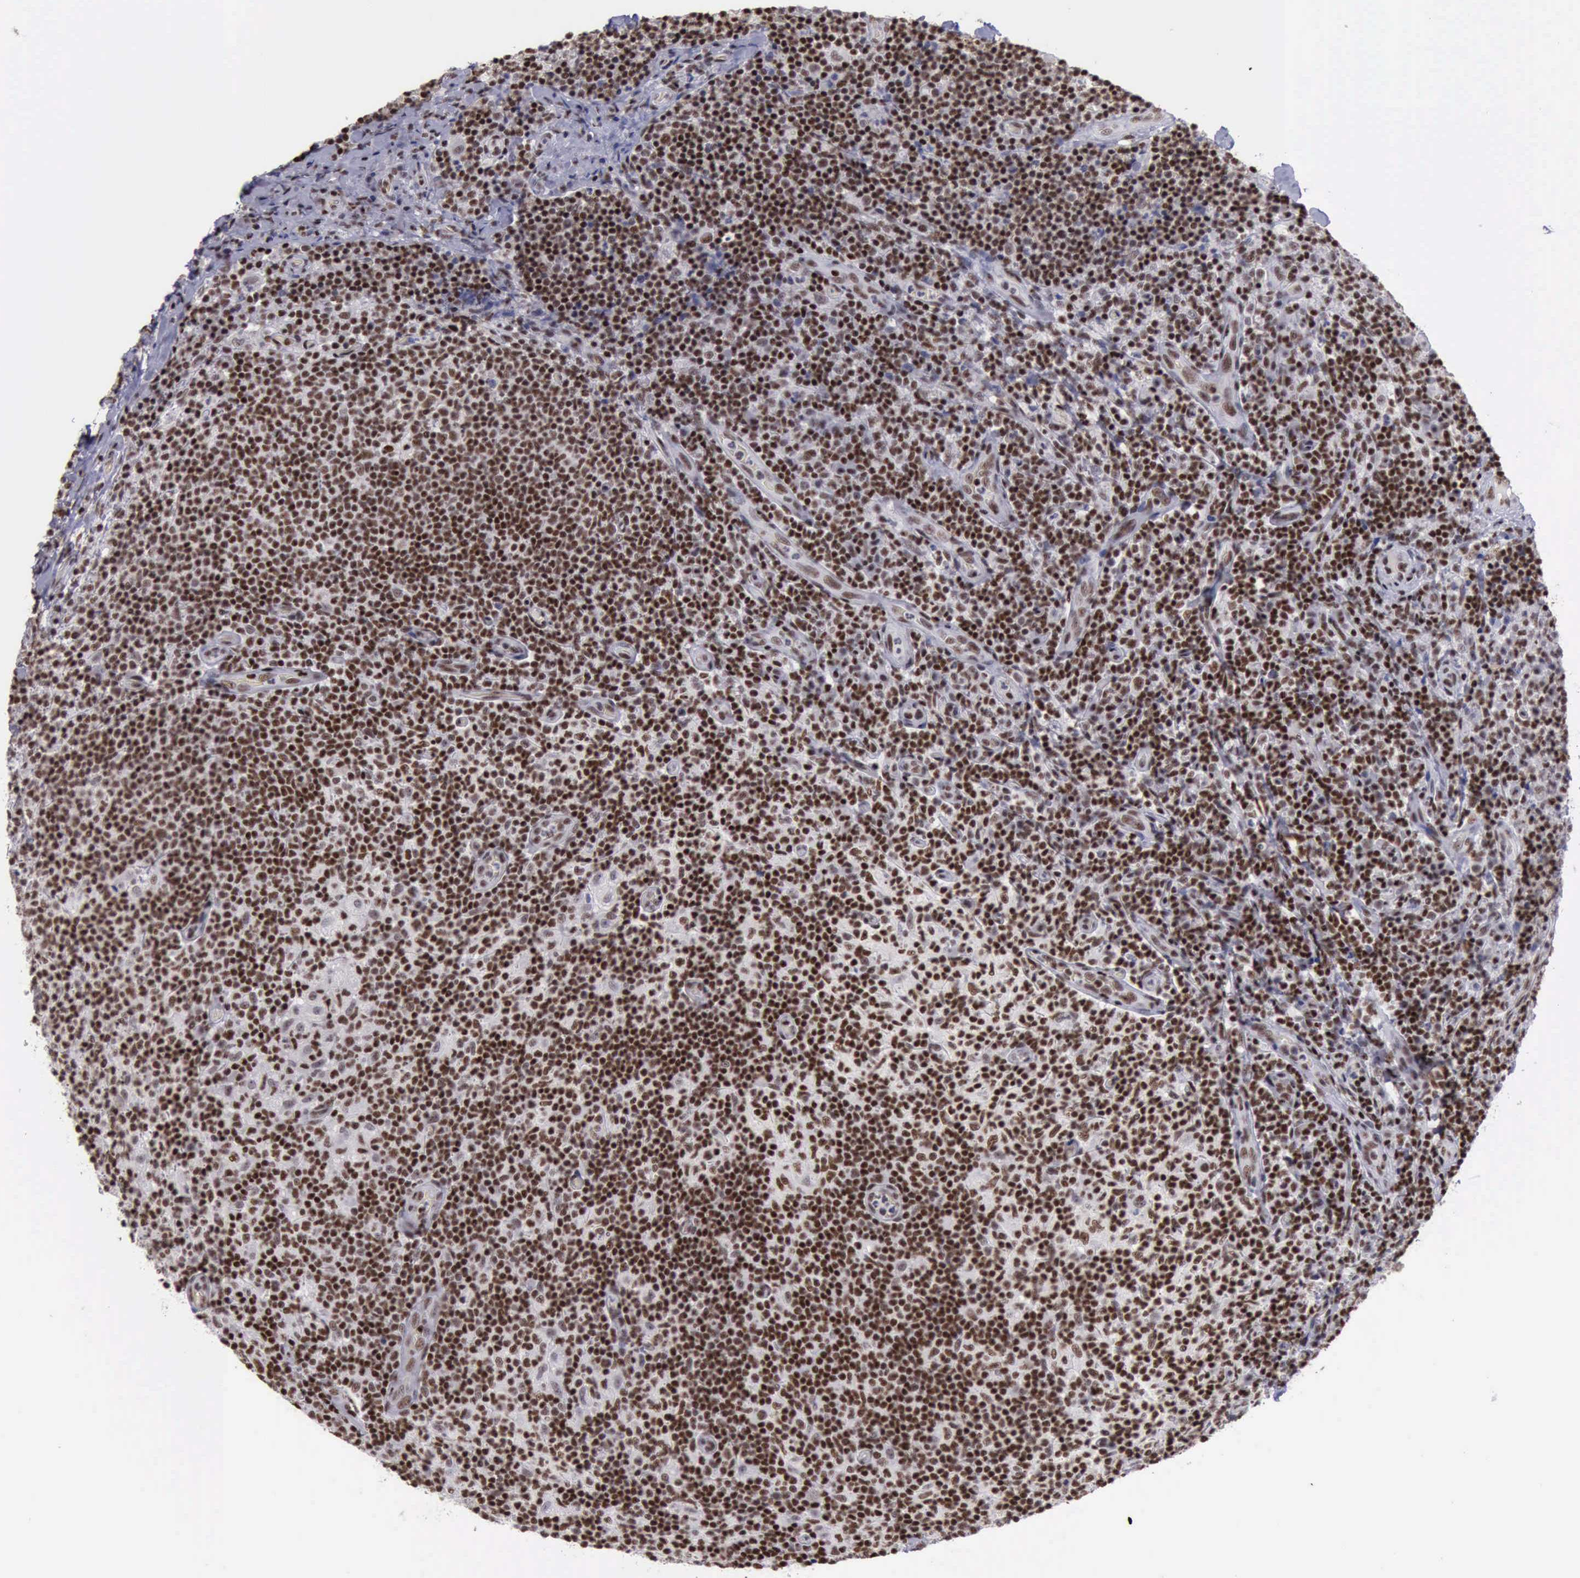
{"staining": {"intensity": "strong", "quantity": ">75%", "location": "nuclear"}, "tissue": "lymph node", "cell_type": "Germinal center cells", "image_type": "normal", "snomed": [{"axis": "morphology", "description": "Normal tissue, NOS"}, {"axis": "morphology", "description": "Inflammation, NOS"}, {"axis": "topography", "description": "Lymph node"}], "caption": "Benign lymph node was stained to show a protein in brown. There is high levels of strong nuclear staining in approximately >75% of germinal center cells. (DAB (3,3'-diaminobenzidine) IHC, brown staining for protein, blue staining for nuclei).", "gene": "YY1", "patient": {"sex": "male", "age": 46}}